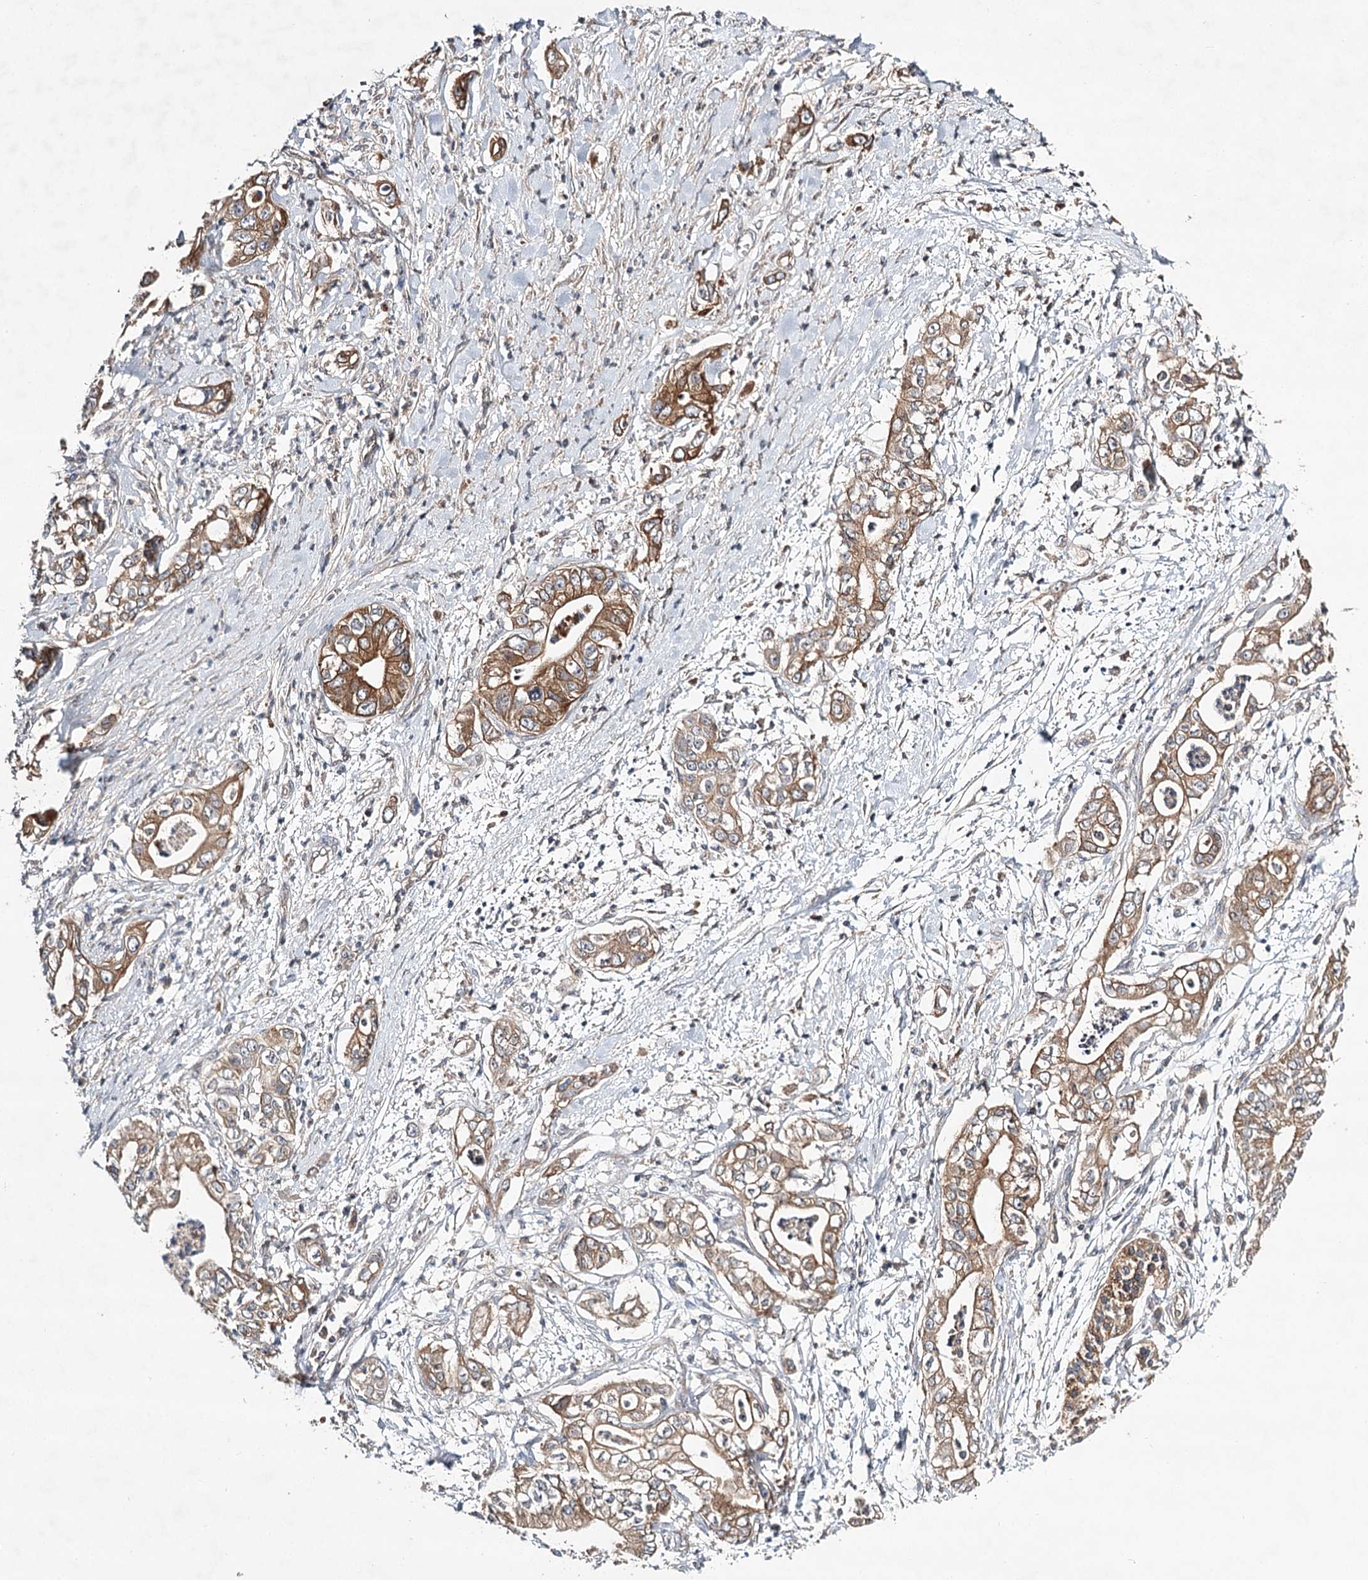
{"staining": {"intensity": "moderate", "quantity": ">75%", "location": "cytoplasmic/membranous"}, "tissue": "pancreatic cancer", "cell_type": "Tumor cells", "image_type": "cancer", "snomed": [{"axis": "morphology", "description": "Adenocarcinoma, NOS"}, {"axis": "topography", "description": "Pancreas"}], "caption": "Adenocarcinoma (pancreatic) stained with a protein marker shows moderate staining in tumor cells.", "gene": "LSS", "patient": {"sex": "female", "age": 78}}